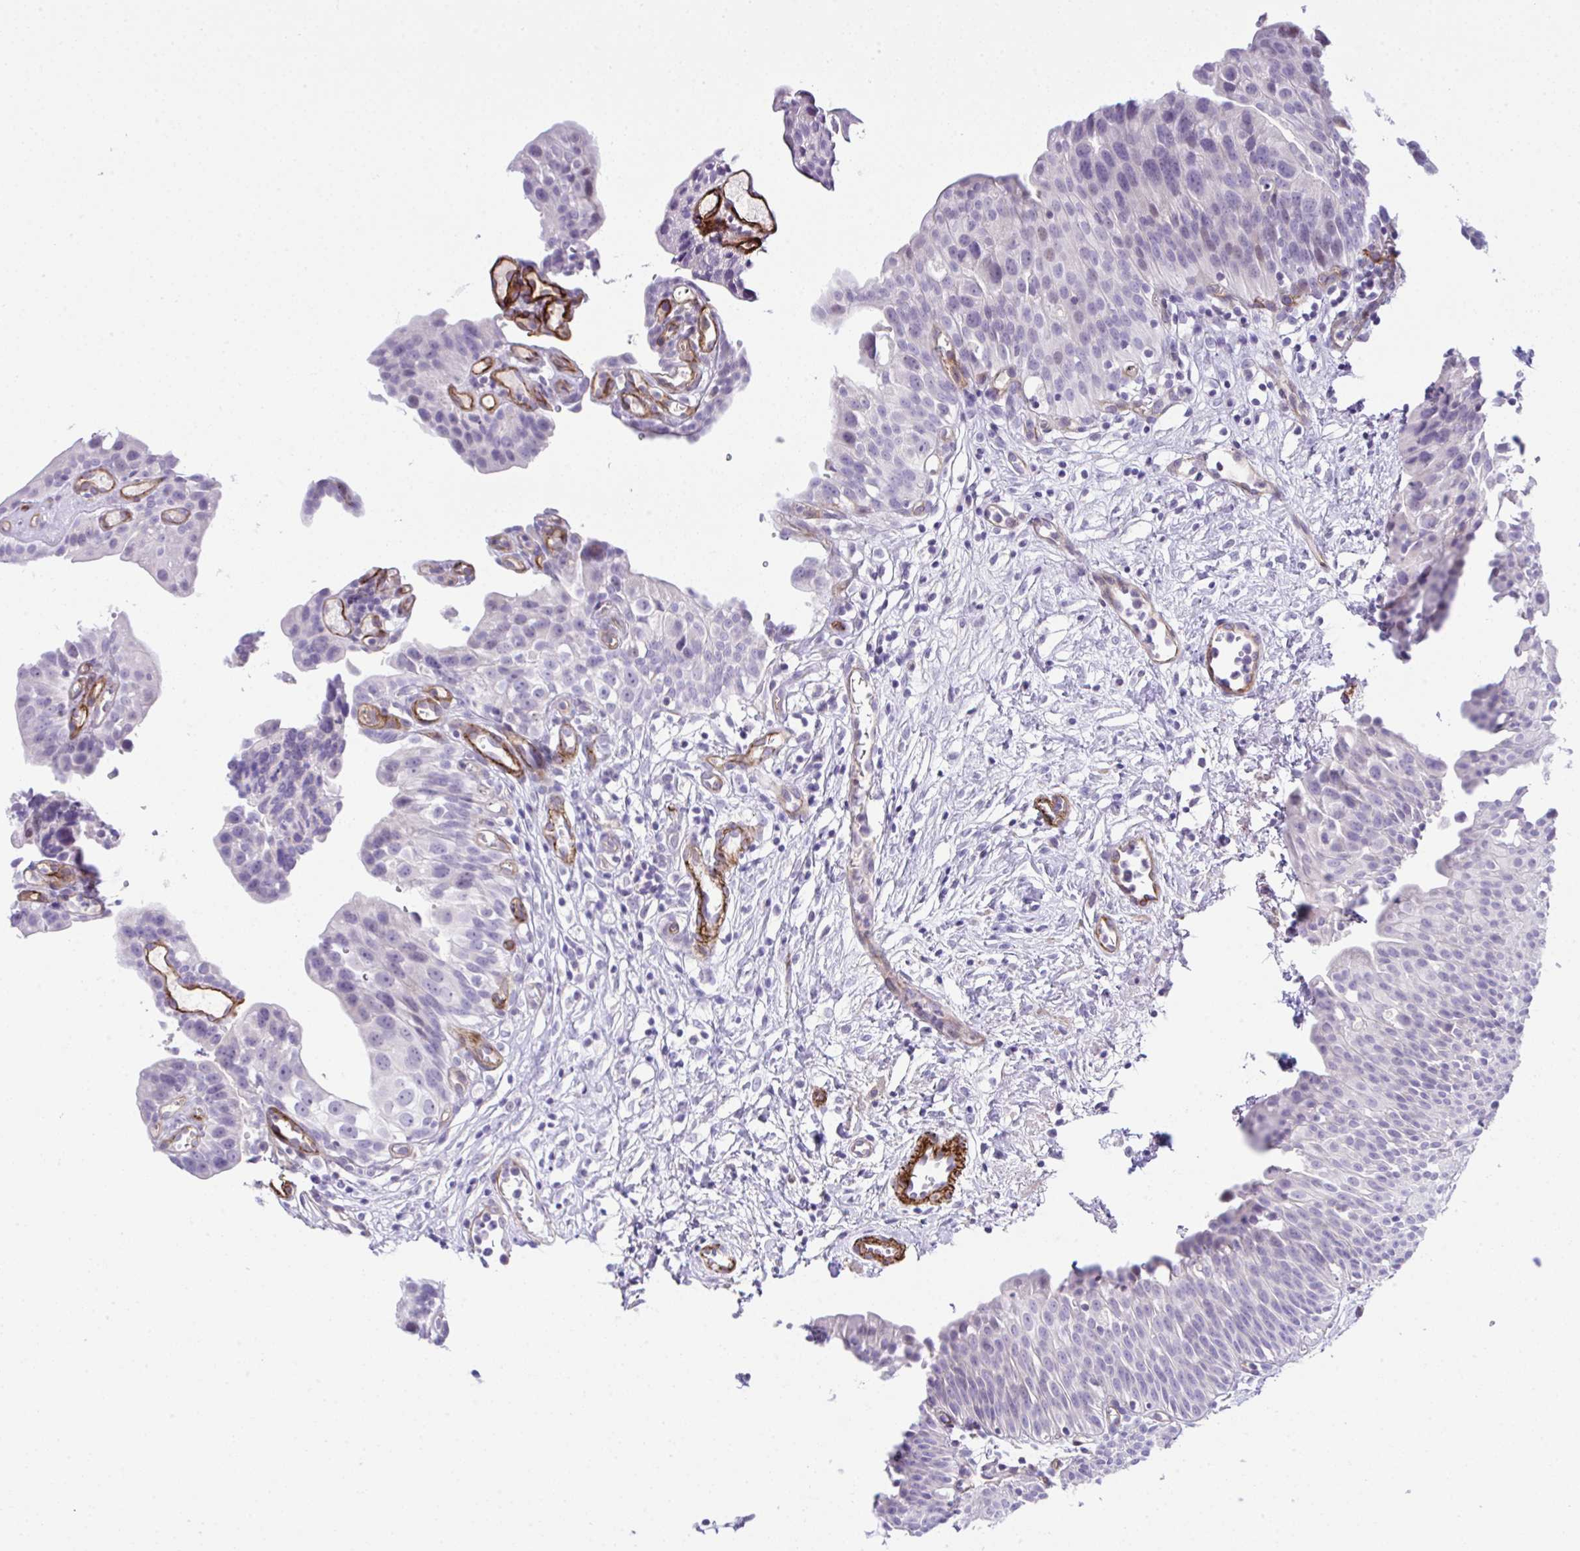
{"staining": {"intensity": "weak", "quantity": "<25%", "location": "nuclear"}, "tissue": "urinary bladder", "cell_type": "Urothelial cells", "image_type": "normal", "snomed": [{"axis": "morphology", "description": "Normal tissue, NOS"}, {"axis": "topography", "description": "Urinary bladder"}], "caption": "DAB (3,3'-diaminobenzidine) immunohistochemical staining of benign human urinary bladder demonstrates no significant staining in urothelial cells.", "gene": "FBXO34", "patient": {"sex": "male", "age": 51}}